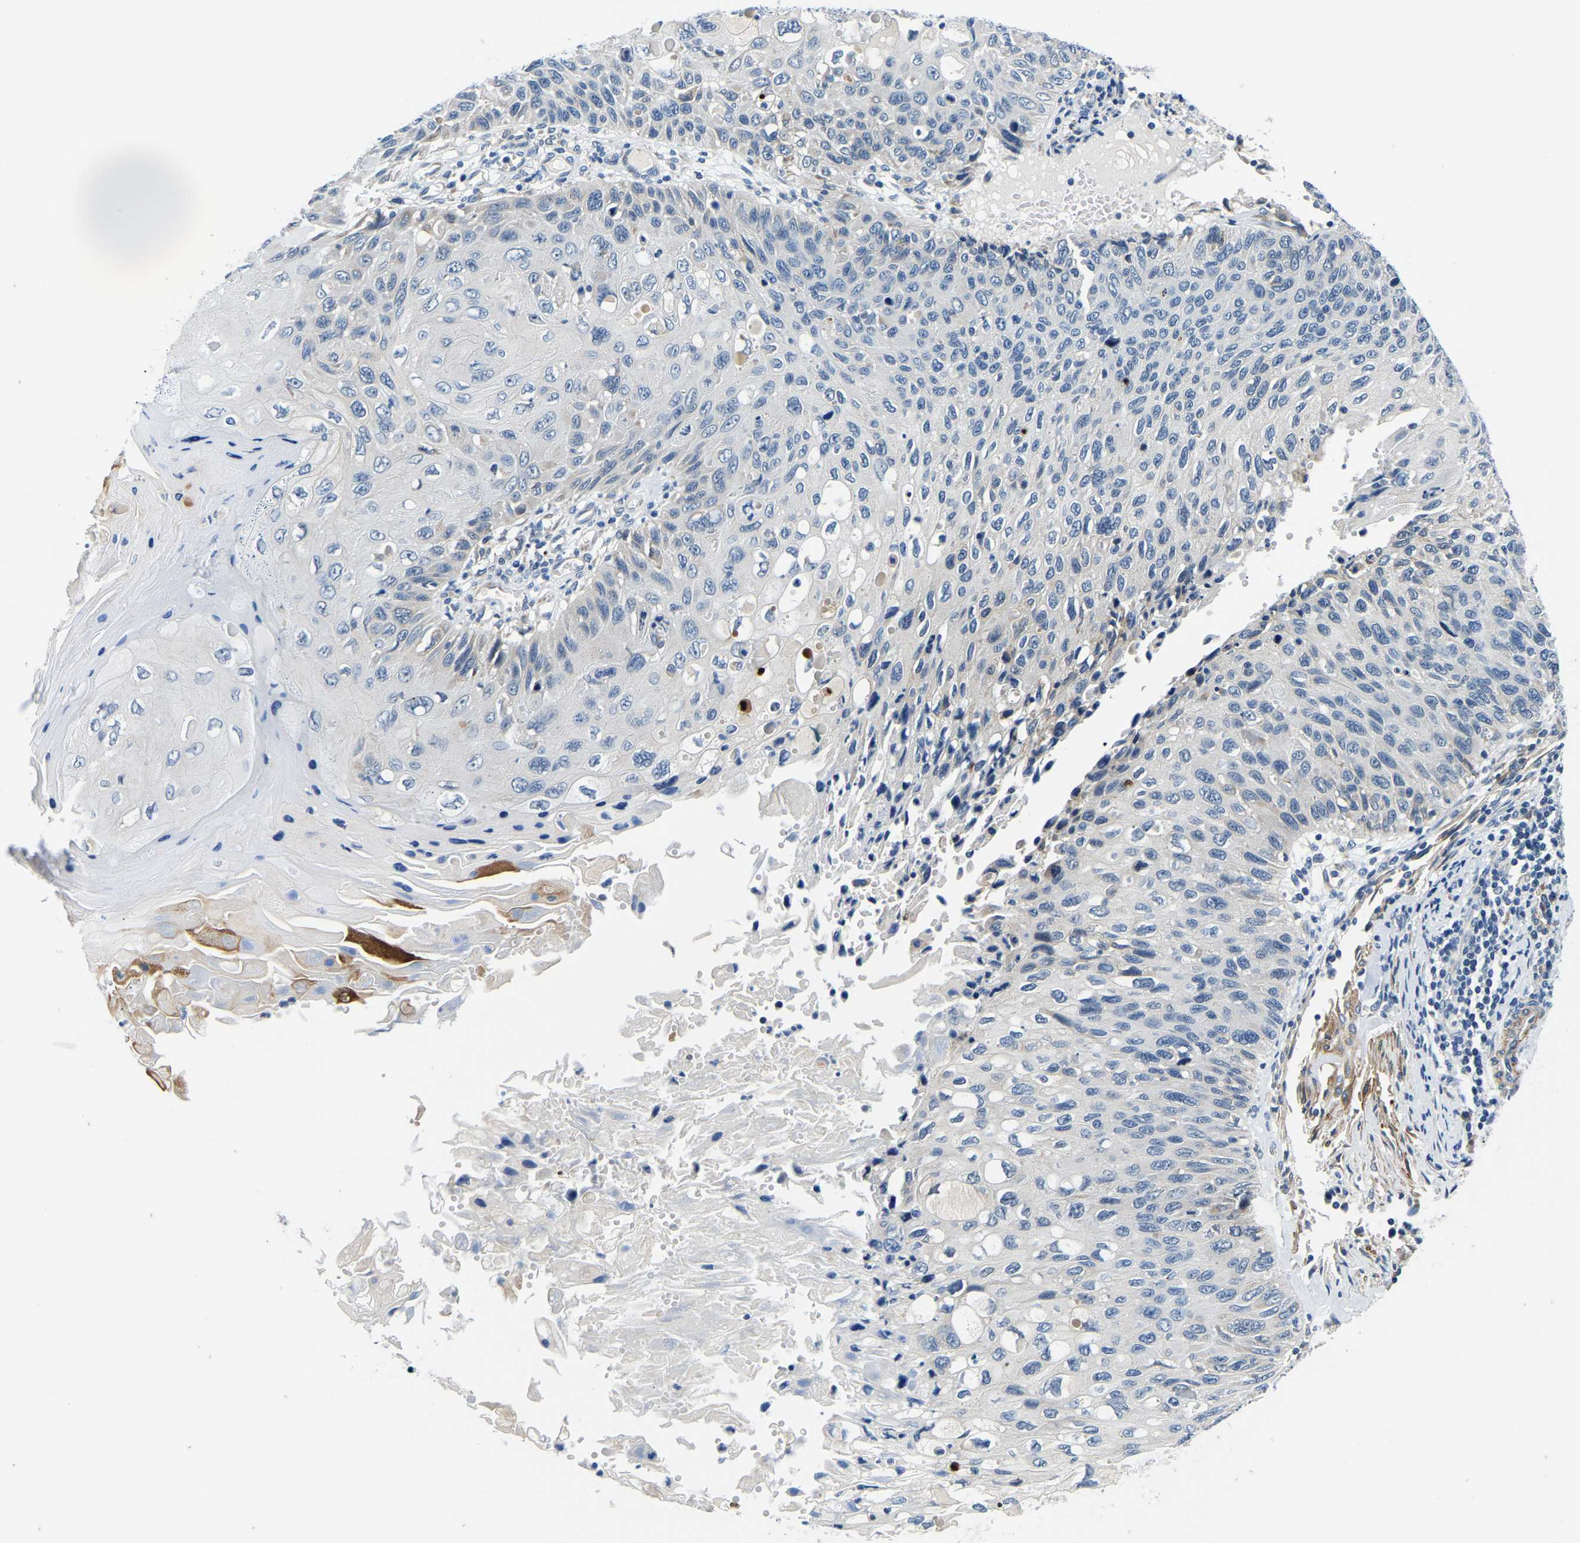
{"staining": {"intensity": "negative", "quantity": "none", "location": "none"}, "tissue": "cervical cancer", "cell_type": "Tumor cells", "image_type": "cancer", "snomed": [{"axis": "morphology", "description": "Squamous cell carcinoma, NOS"}, {"axis": "topography", "description": "Cervix"}], "caption": "Immunohistochemical staining of squamous cell carcinoma (cervical) exhibits no significant positivity in tumor cells.", "gene": "LIAS", "patient": {"sex": "female", "age": 70}}